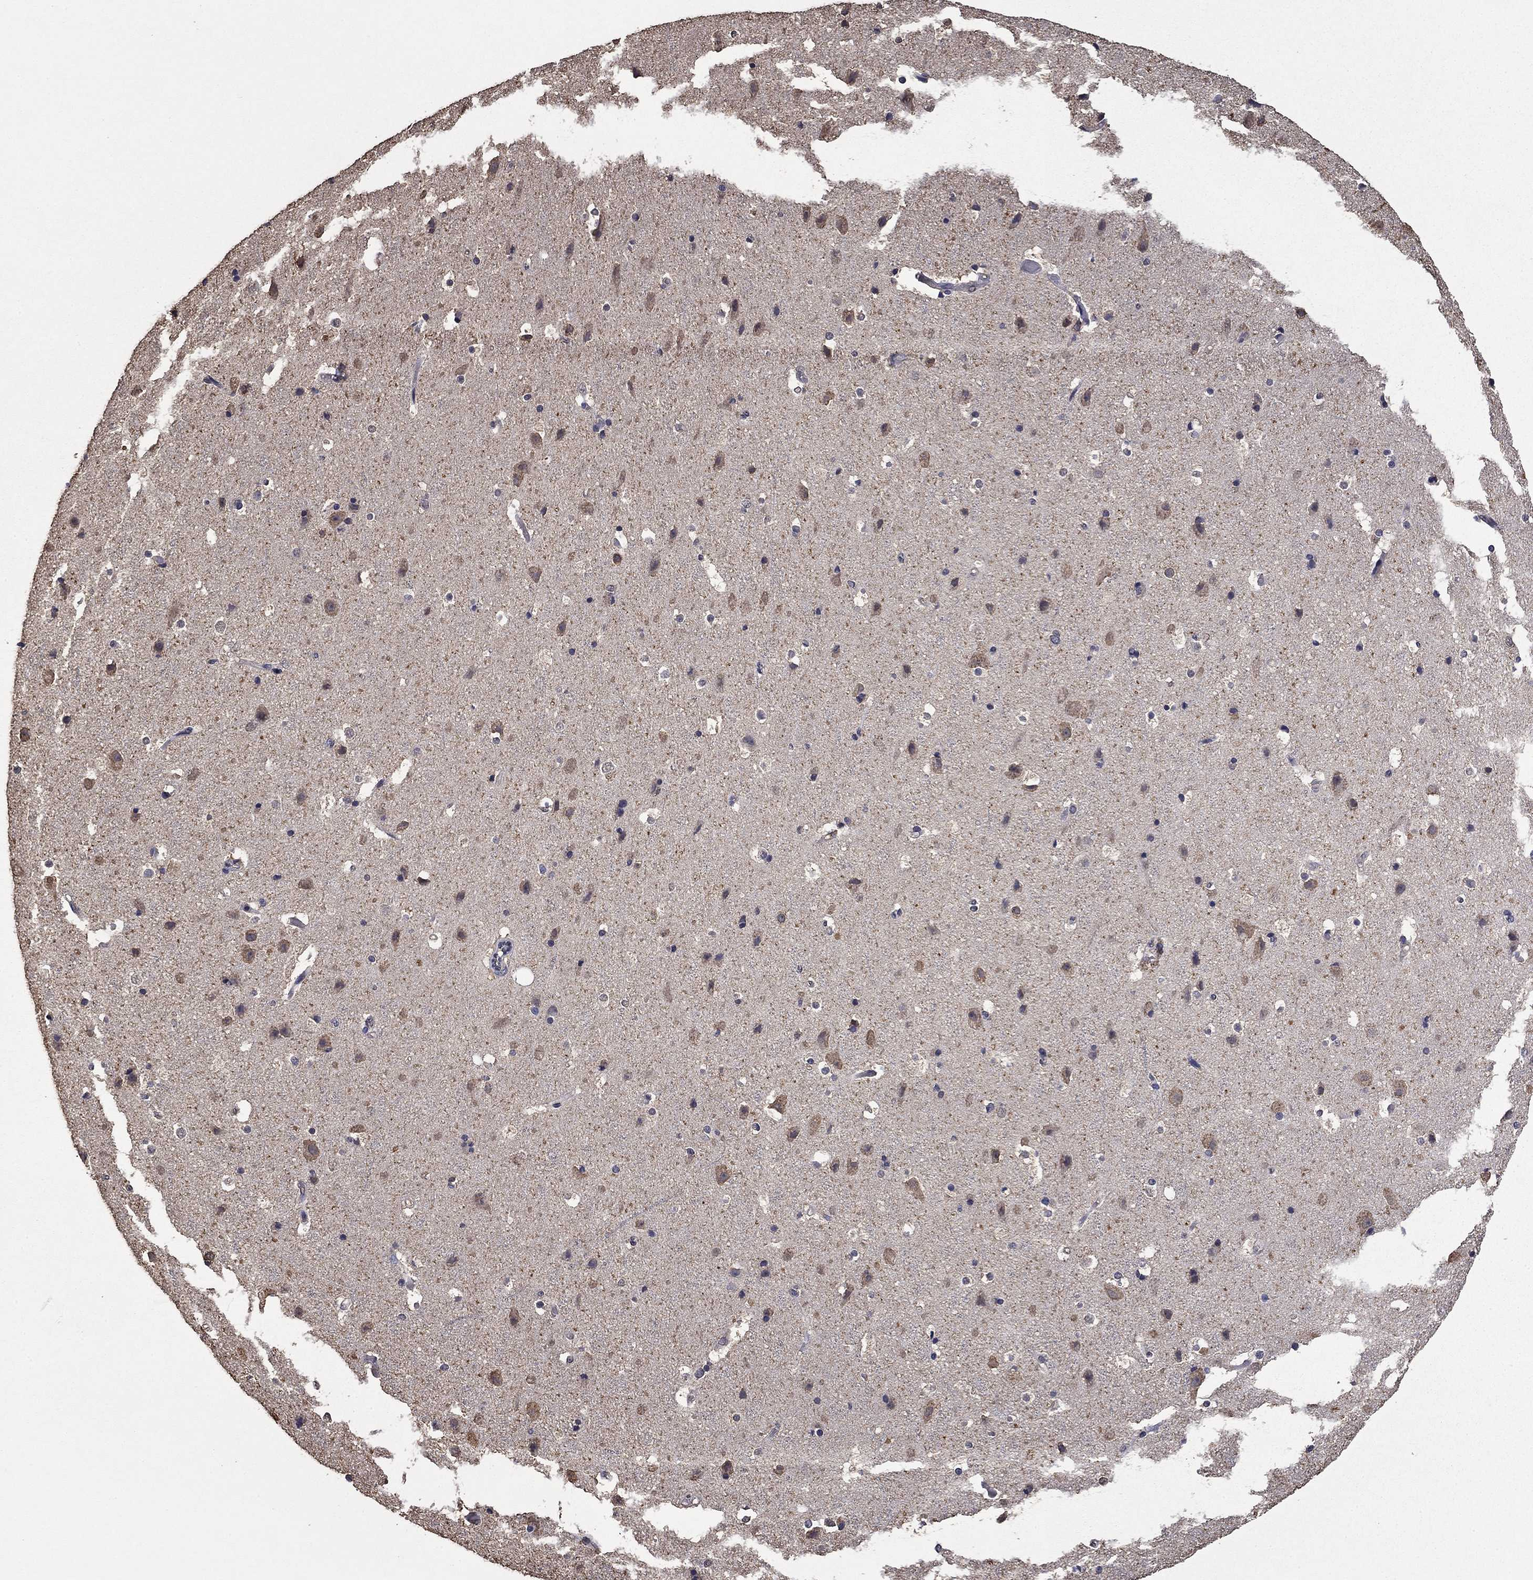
{"staining": {"intensity": "negative", "quantity": "none", "location": "none"}, "tissue": "cerebral cortex", "cell_type": "Endothelial cells", "image_type": "normal", "snomed": [{"axis": "morphology", "description": "Normal tissue, NOS"}, {"axis": "topography", "description": "Cerebral cortex"}], "caption": "The photomicrograph exhibits no significant positivity in endothelial cells of cerebral cortex. (Brightfield microscopy of DAB IHC at high magnification).", "gene": "MFAP3L", "patient": {"sex": "female", "age": 52}}